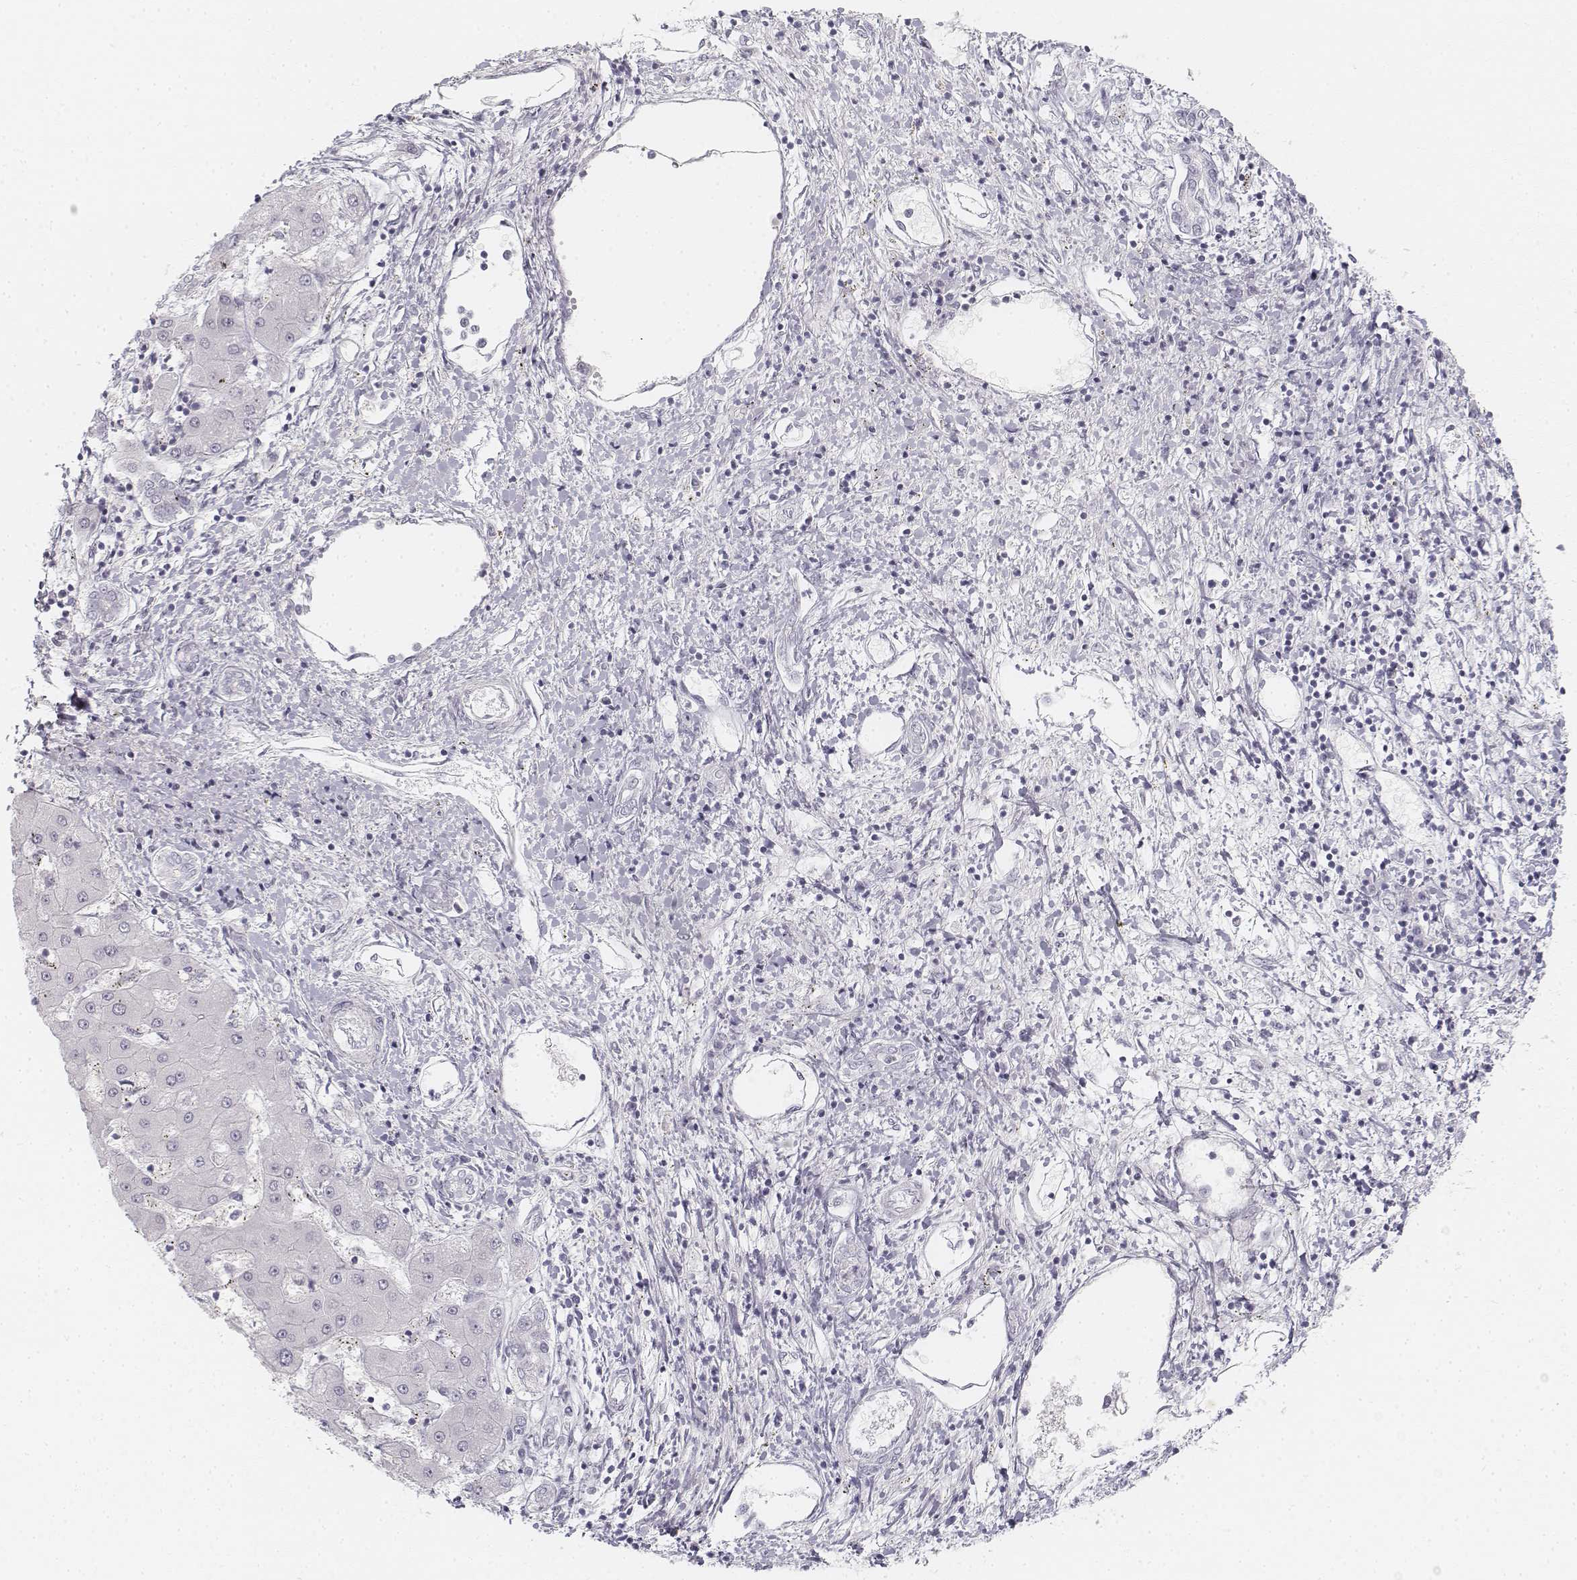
{"staining": {"intensity": "negative", "quantity": "none", "location": "none"}, "tissue": "liver cancer", "cell_type": "Tumor cells", "image_type": "cancer", "snomed": [{"axis": "morphology", "description": "Carcinoma, Hepatocellular, NOS"}, {"axis": "topography", "description": "Liver"}], "caption": "Immunohistochemical staining of liver cancer reveals no significant positivity in tumor cells. Nuclei are stained in blue.", "gene": "KRT25", "patient": {"sex": "male", "age": 56}}